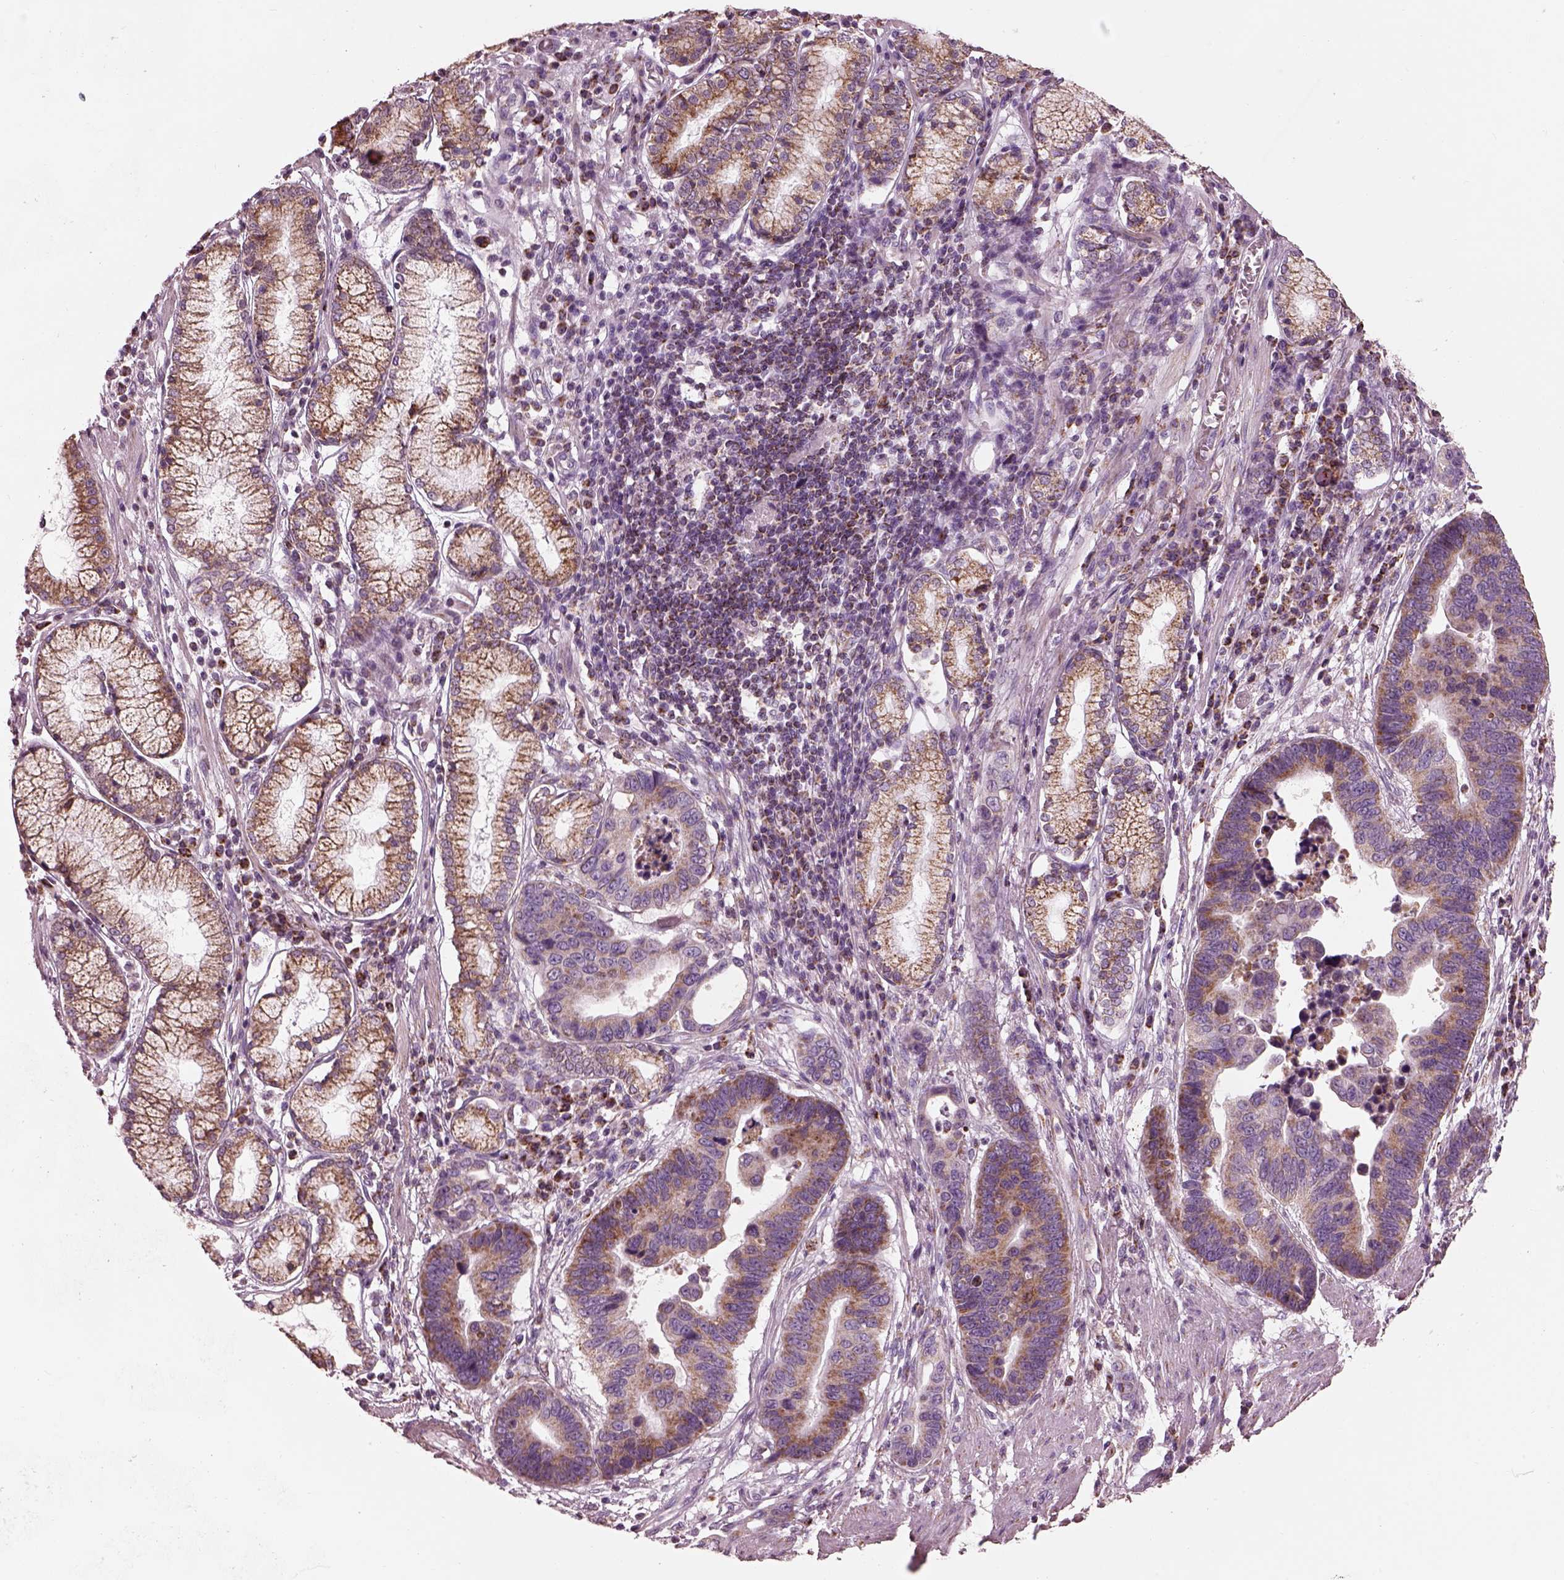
{"staining": {"intensity": "moderate", "quantity": ">75%", "location": "cytoplasmic/membranous"}, "tissue": "stomach cancer", "cell_type": "Tumor cells", "image_type": "cancer", "snomed": [{"axis": "morphology", "description": "Adenocarcinoma, NOS"}, {"axis": "topography", "description": "Stomach"}], "caption": "A high-resolution histopathology image shows IHC staining of stomach adenocarcinoma, which reveals moderate cytoplasmic/membranous positivity in about >75% of tumor cells.", "gene": "ATP5MF", "patient": {"sex": "male", "age": 84}}